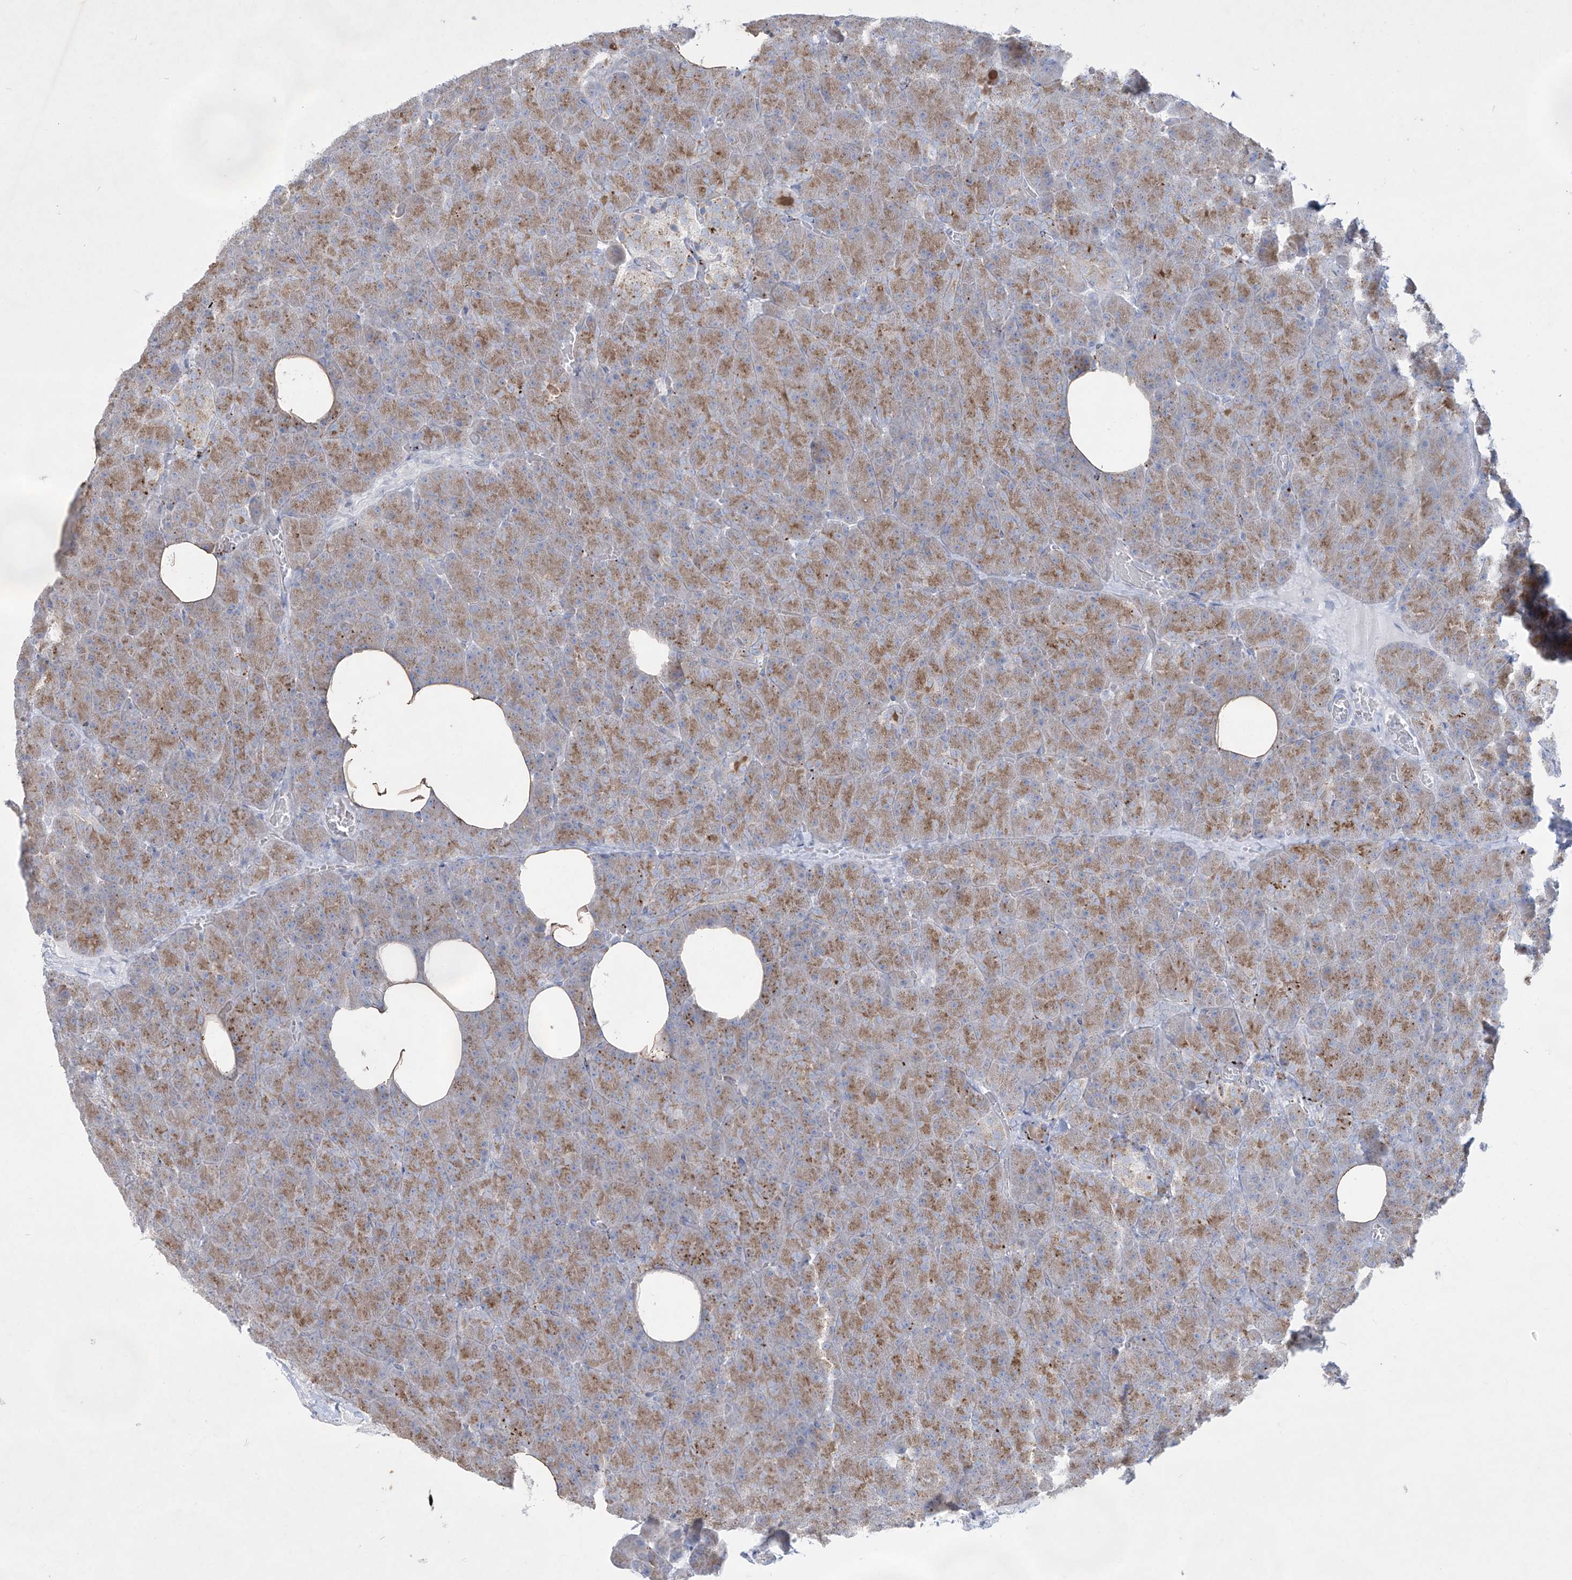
{"staining": {"intensity": "moderate", "quantity": ">75%", "location": "cytoplasmic/membranous"}, "tissue": "pancreas", "cell_type": "Exocrine glandular cells", "image_type": "normal", "snomed": [{"axis": "morphology", "description": "Normal tissue, NOS"}, {"axis": "morphology", "description": "Carcinoid, malignant, NOS"}, {"axis": "topography", "description": "Pancreas"}], "caption": "This histopathology image displays immunohistochemistry (IHC) staining of normal pancreas, with medium moderate cytoplasmic/membranous expression in about >75% of exocrine glandular cells.", "gene": "GPR137C", "patient": {"sex": "female", "age": 35}}